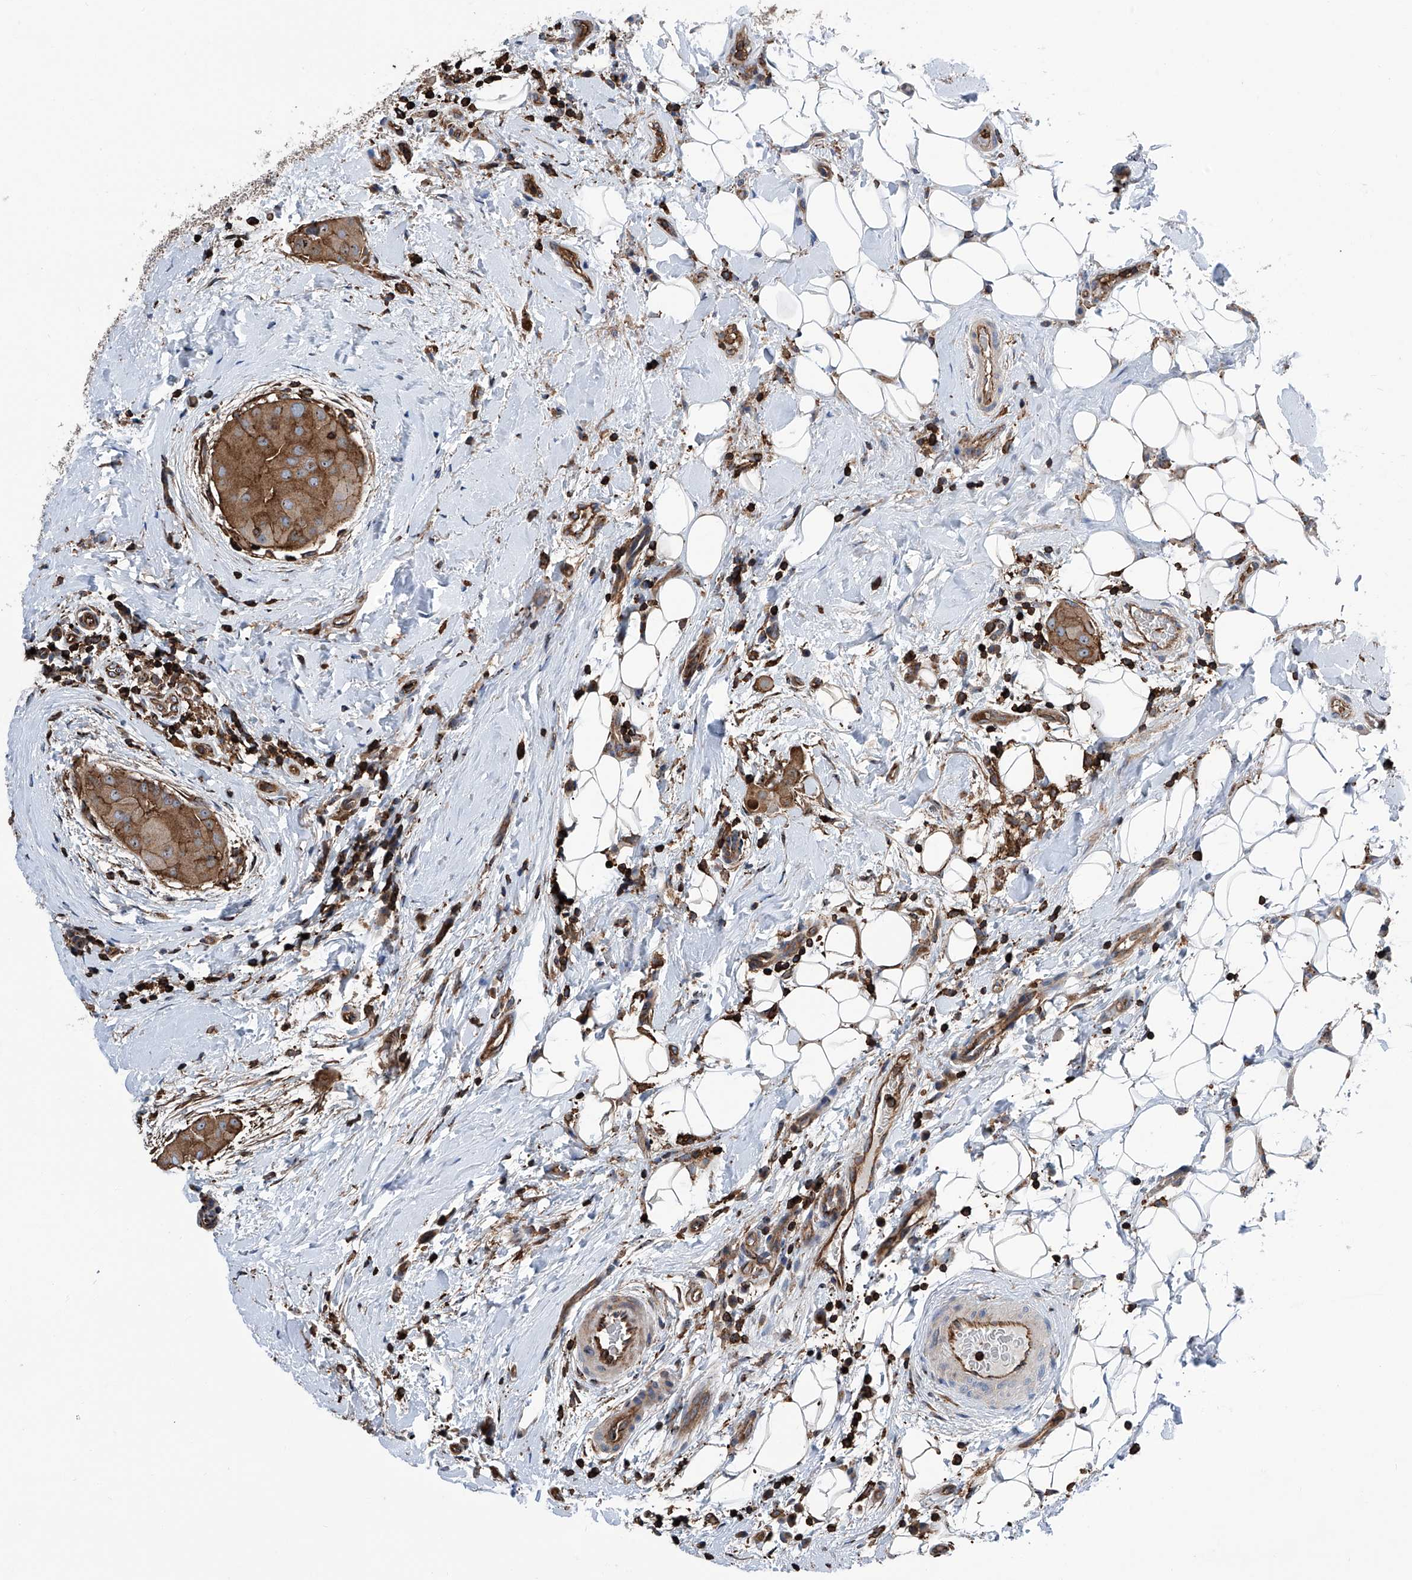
{"staining": {"intensity": "moderate", "quantity": ">75%", "location": "cytoplasmic/membranous"}, "tissue": "thyroid cancer", "cell_type": "Tumor cells", "image_type": "cancer", "snomed": [{"axis": "morphology", "description": "Papillary adenocarcinoma, NOS"}, {"axis": "topography", "description": "Thyroid gland"}], "caption": "Moderate cytoplasmic/membranous protein expression is identified in approximately >75% of tumor cells in thyroid papillary adenocarcinoma. (Stains: DAB (3,3'-diaminobenzidine) in brown, nuclei in blue, Microscopy: brightfield microscopy at high magnification).", "gene": "ZNF484", "patient": {"sex": "male", "age": 33}}